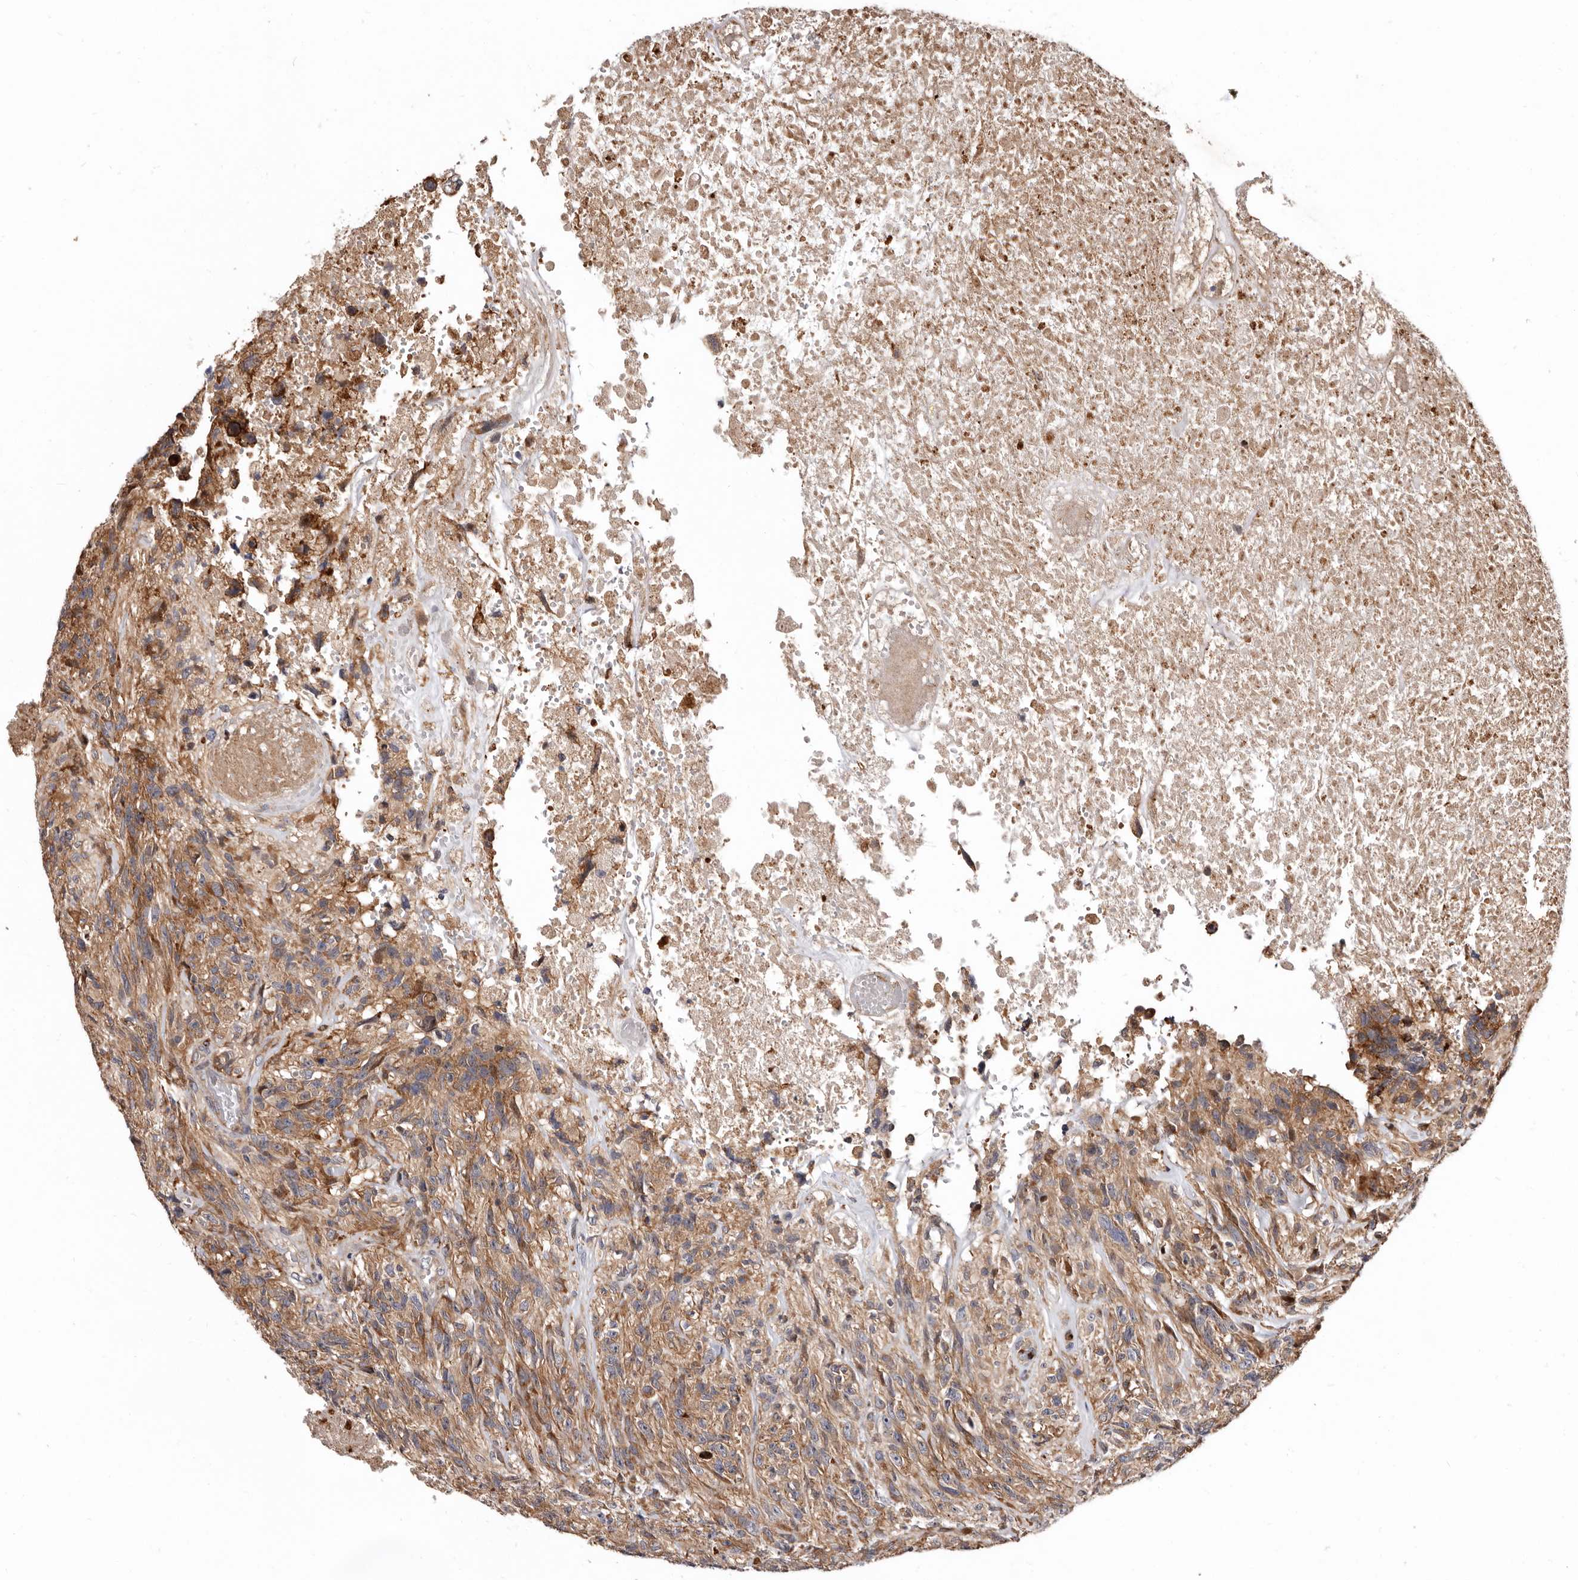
{"staining": {"intensity": "moderate", "quantity": ">75%", "location": "cytoplasmic/membranous"}, "tissue": "glioma", "cell_type": "Tumor cells", "image_type": "cancer", "snomed": [{"axis": "morphology", "description": "Glioma, malignant, High grade"}, {"axis": "topography", "description": "Brain"}], "caption": "Glioma stained with immunohistochemistry displays moderate cytoplasmic/membranous staining in approximately >75% of tumor cells.", "gene": "WEE2", "patient": {"sex": "male", "age": 69}}